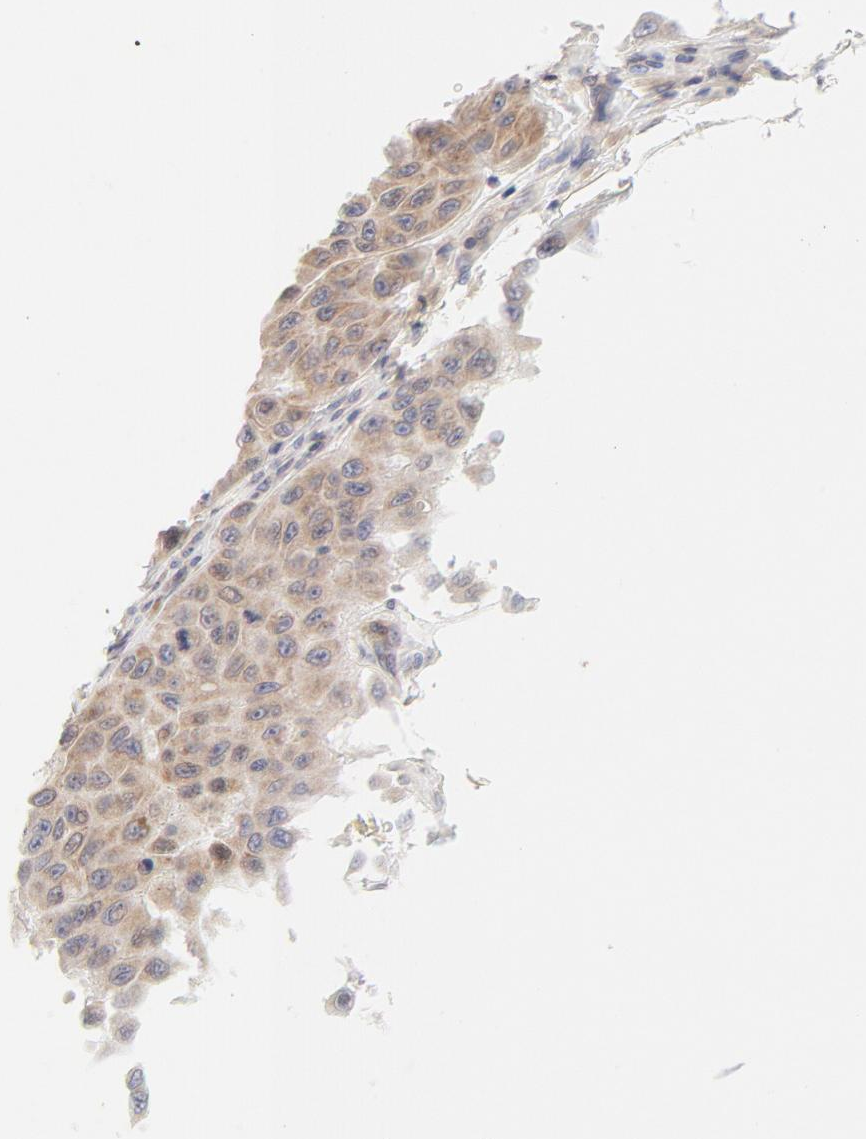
{"staining": {"intensity": "moderate", "quantity": ">75%", "location": "cytoplasmic/membranous"}, "tissue": "melanoma", "cell_type": "Tumor cells", "image_type": "cancer", "snomed": [{"axis": "morphology", "description": "Malignant melanoma, NOS"}, {"axis": "topography", "description": "Skin"}], "caption": "High-power microscopy captured an immunohistochemistry photomicrograph of melanoma, revealing moderate cytoplasmic/membranous expression in about >75% of tumor cells.", "gene": "RPS6KA1", "patient": {"sex": "male", "age": 30}}